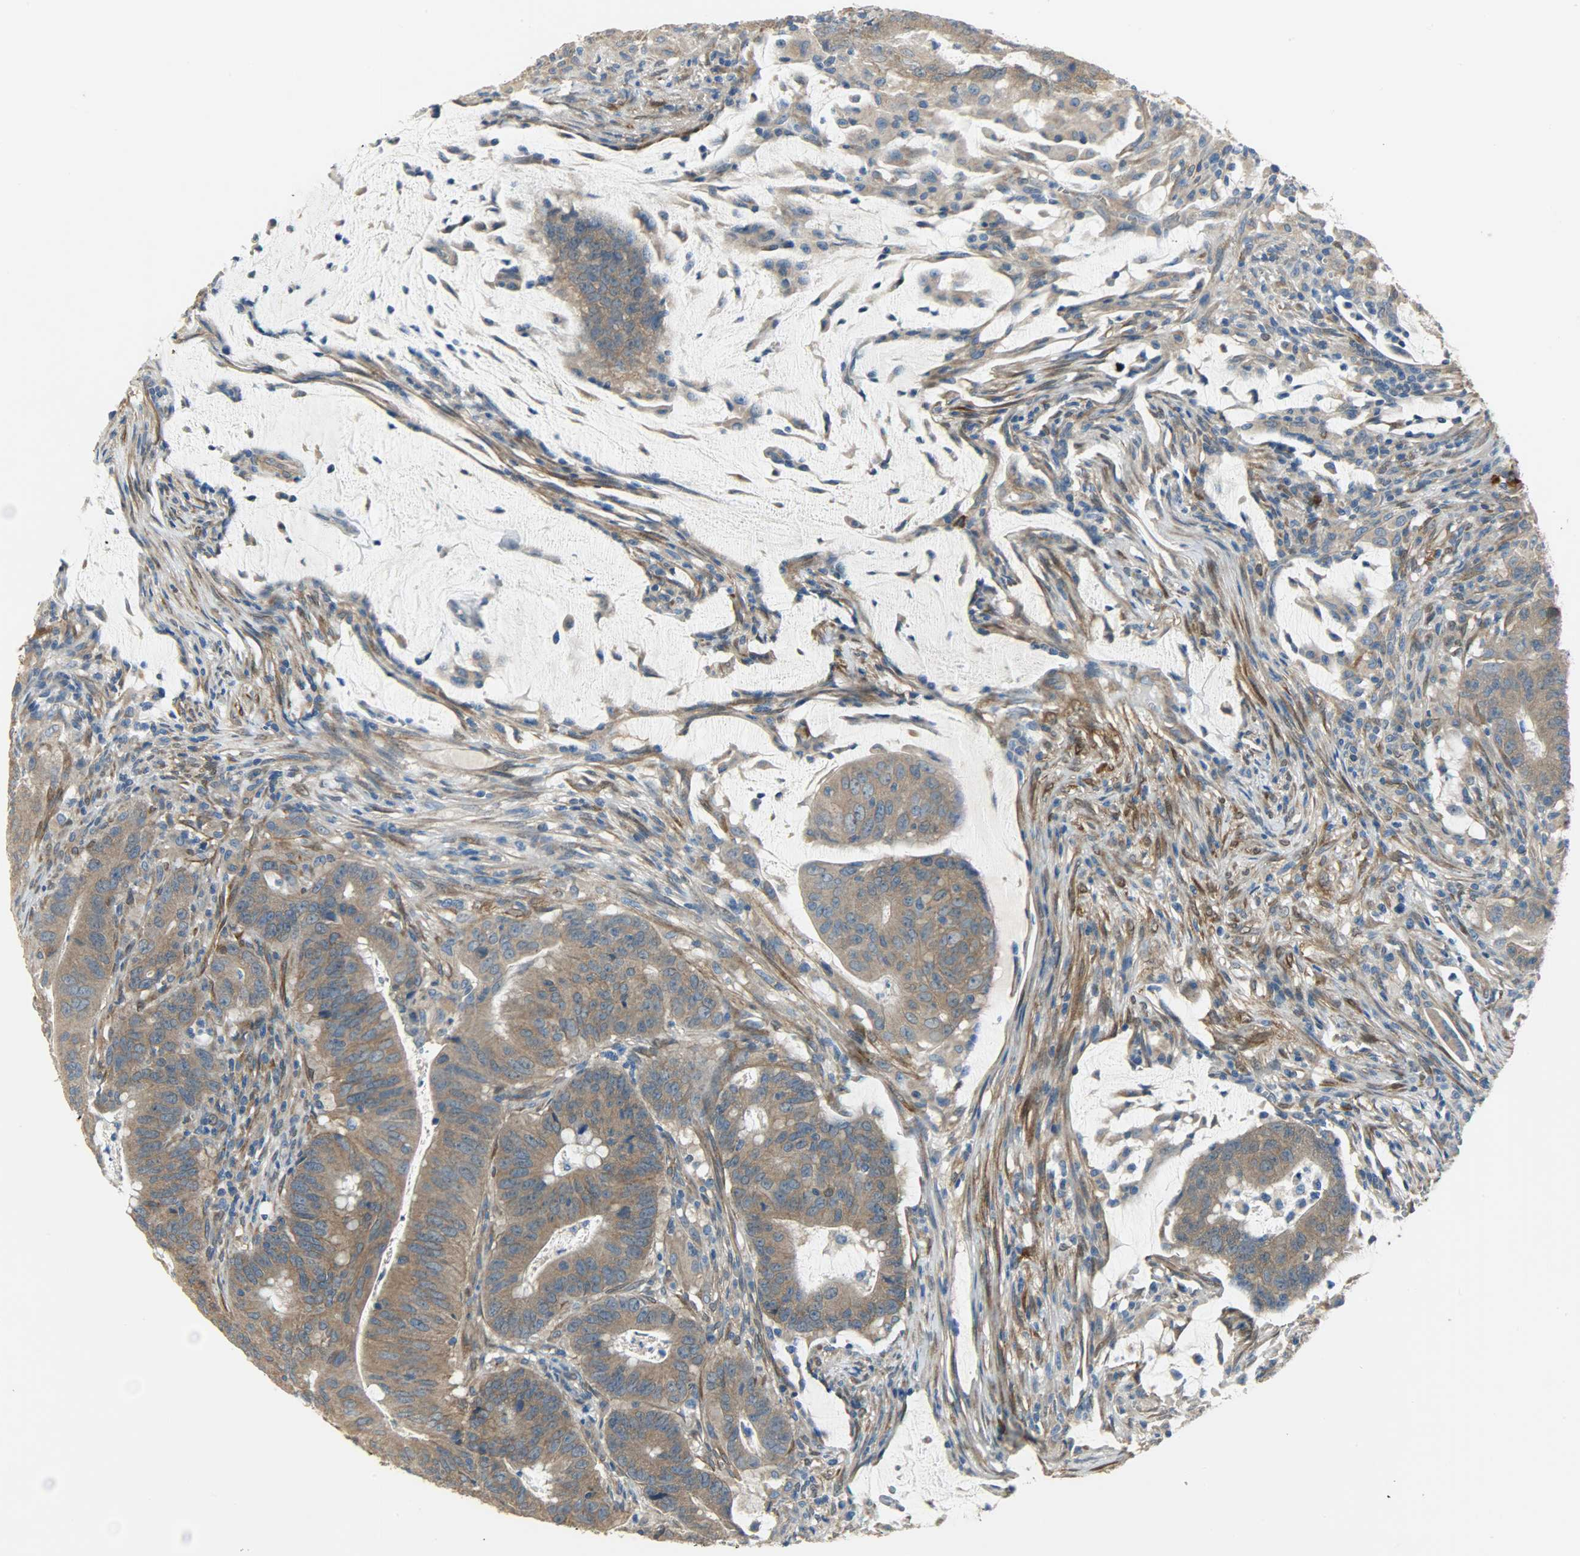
{"staining": {"intensity": "moderate", "quantity": ">75%", "location": "cytoplasmic/membranous"}, "tissue": "colorectal cancer", "cell_type": "Tumor cells", "image_type": "cancer", "snomed": [{"axis": "morphology", "description": "Adenocarcinoma, NOS"}, {"axis": "topography", "description": "Colon"}], "caption": "About >75% of tumor cells in colorectal cancer show moderate cytoplasmic/membranous protein expression as visualized by brown immunohistochemical staining.", "gene": "C1orf198", "patient": {"sex": "male", "age": 45}}